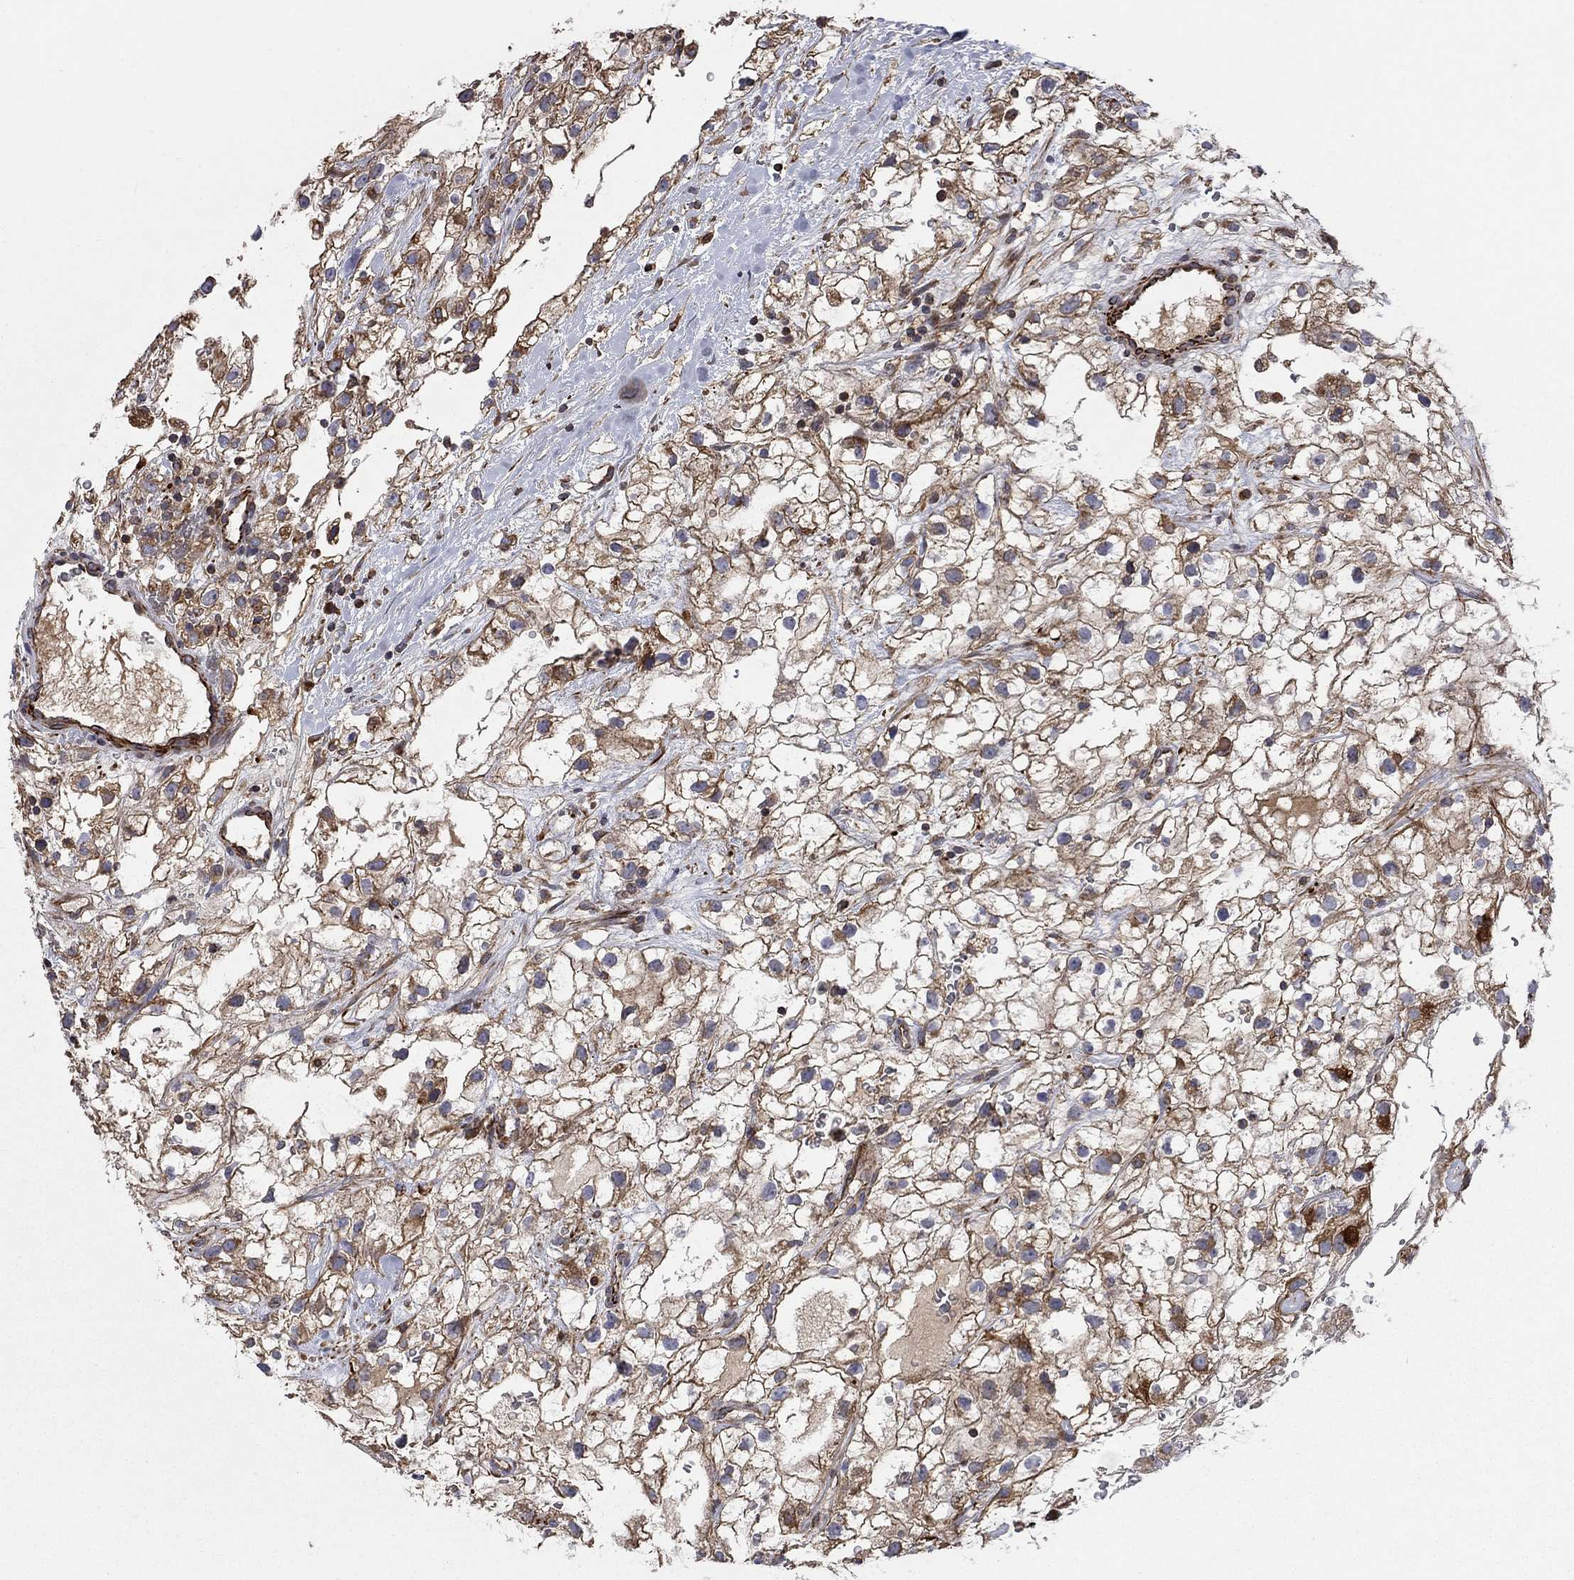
{"staining": {"intensity": "moderate", "quantity": ">75%", "location": "cytoplasmic/membranous"}, "tissue": "renal cancer", "cell_type": "Tumor cells", "image_type": "cancer", "snomed": [{"axis": "morphology", "description": "Adenocarcinoma, NOS"}, {"axis": "topography", "description": "Kidney"}], "caption": "Renal cancer (adenocarcinoma) tissue demonstrates moderate cytoplasmic/membranous staining in approximately >75% of tumor cells", "gene": "NDUFC1", "patient": {"sex": "male", "age": 59}}